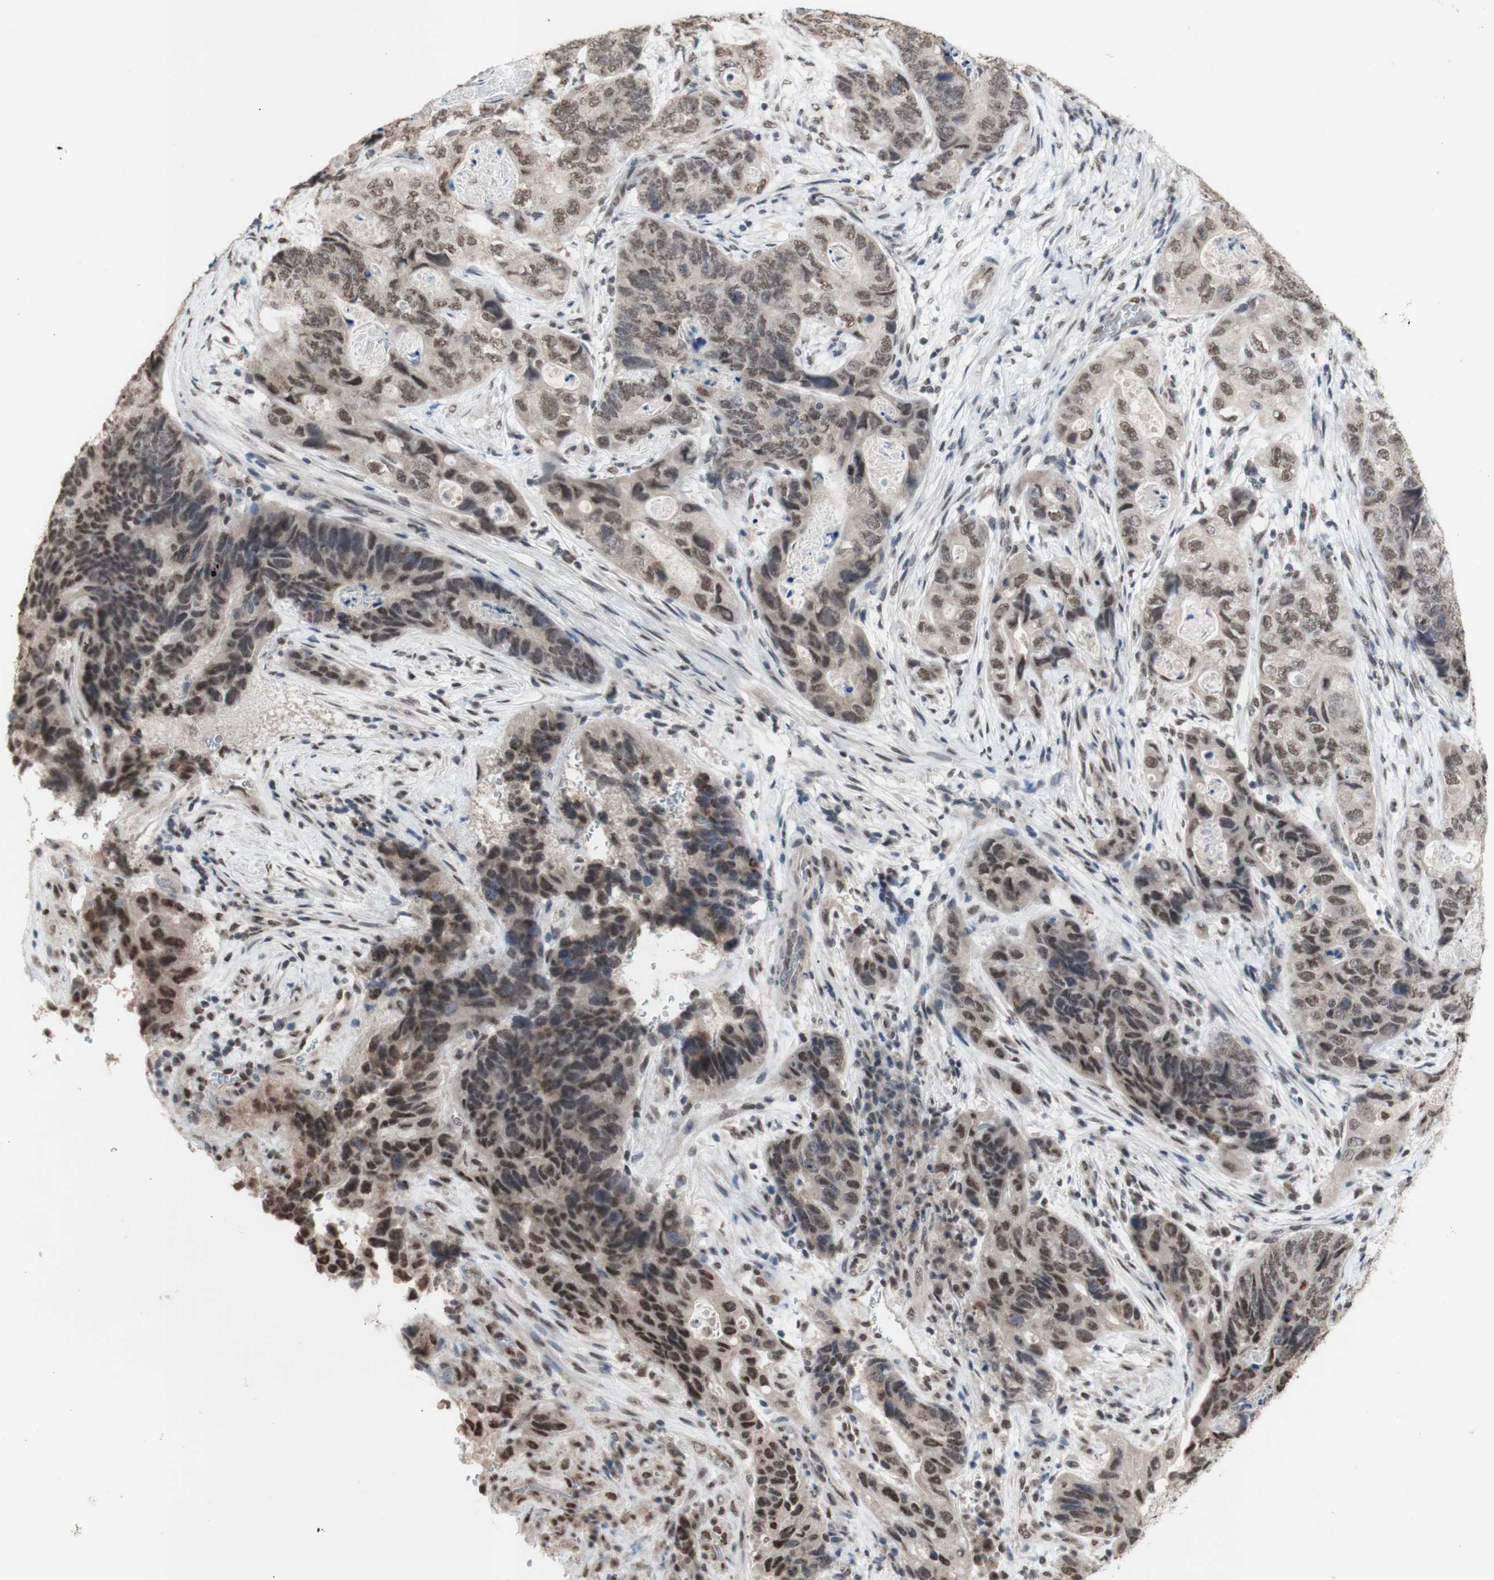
{"staining": {"intensity": "weak", "quantity": ">75%", "location": "nuclear"}, "tissue": "stomach cancer", "cell_type": "Tumor cells", "image_type": "cancer", "snomed": [{"axis": "morphology", "description": "Adenocarcinoma, NOS"}, {"axis": "topography", "description": "Stomach"}], "caption": "This is an image of immunohistochemistry (IHC) staining of stomach cancer (adenocarcinoma), which shows weak expression in the nuclear of tumor cells.", "gene": "SFPQ", "patient": {"sex": "female", "age": 89}}